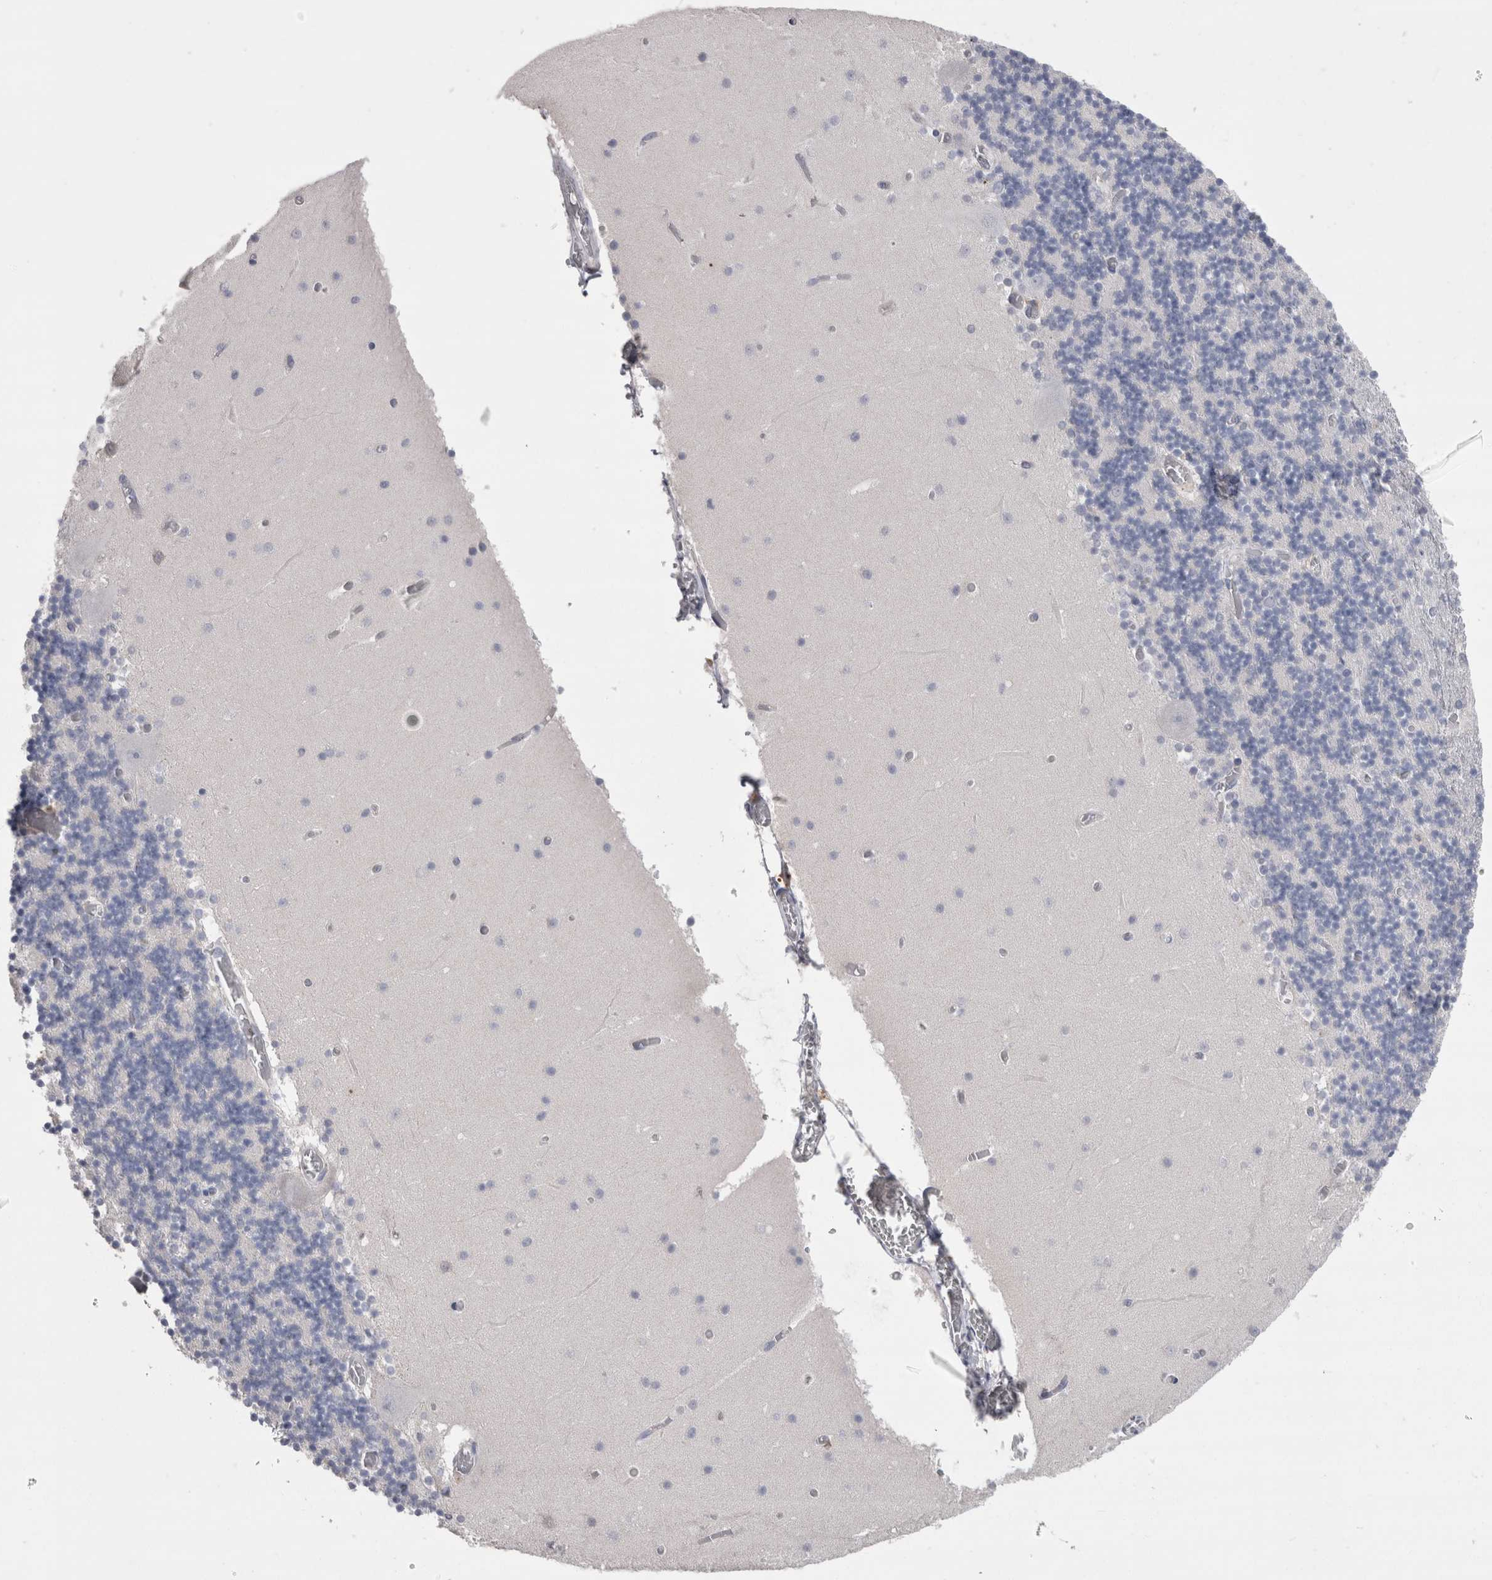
{"staining": {"intensity": "negative", "quantity": "none", "location": "none"}, "tissue": "cerebellum", "cell_type": "Cells in granular layer", "image_type": "normal", "snomed": [{"axis": "morphology", "description": "Normal tissue, NOS"}, {"axis": "topography", "description": "Cerebellum"}], "caption": "There is no significant positivity in cells in granular layer of cerebellum. Brightfield microscopy of IHC stained with DAB (brown) and hematoxylin (blue), captured at high magnification.", "gene": "REG1A", "patient": {"sex": "female", "age": 28}}